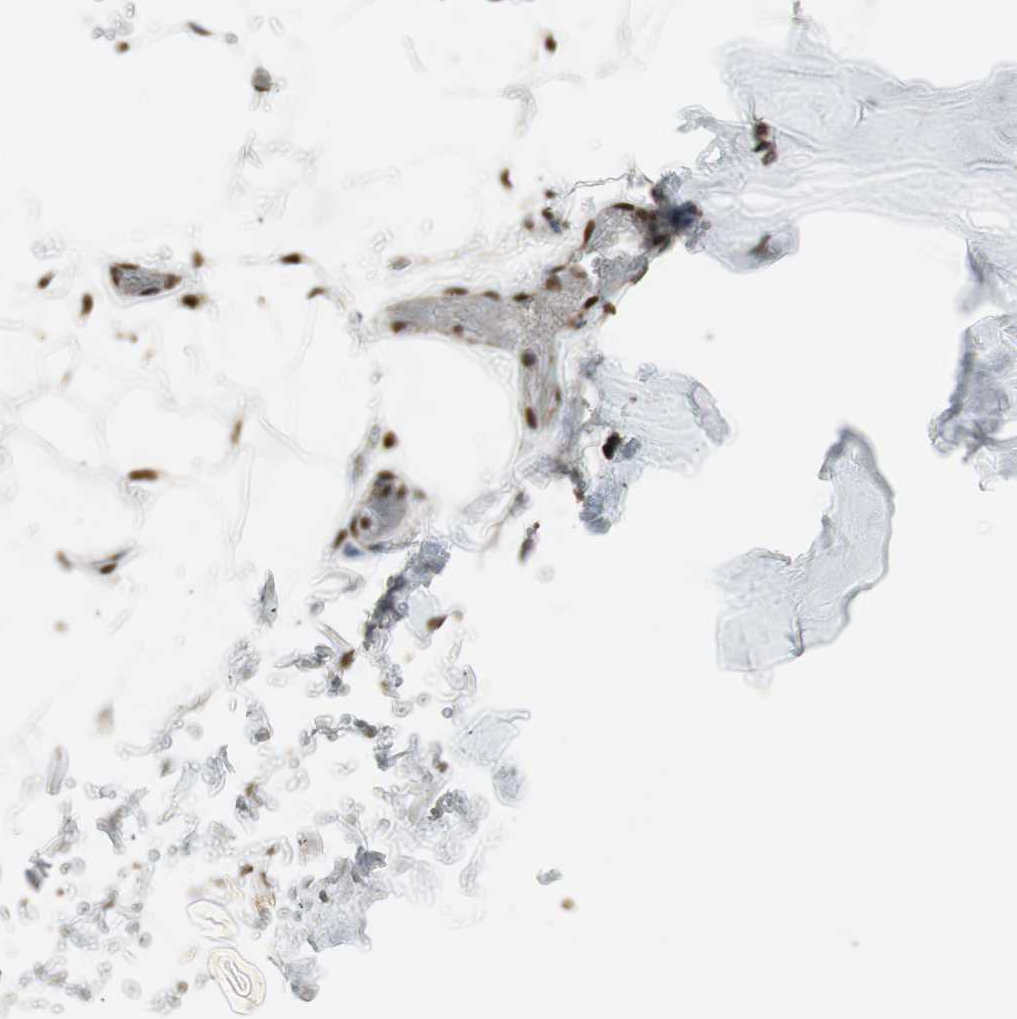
{"staining": {"intensity": "moderate", "quantity": ">75%", "location": "cytoplasmic/membranous,nuclear"}, "tissue": "adipose tissue", "cell_type": "Adipocytes", "image_type": "normal", "snomed": [{"axis": "morphology", "description": "Normal tissue, NOS"}, {"axis": "topography", "description": "Soft tissue"}], "caption": "DAB (3,3'-diaminobenzidine) immunohistochemical staining of unremarkable adipose tissue displays moderate cytoplasmic/membranous,nuclear protein staining in about >75% of adipocytes. Using DAB (brown) and hematoxylin (blue) stains, captured at high magnification using brightfield microscopy.", "gene": "PARN", "patient": {"sex": "male", "age": 72}}